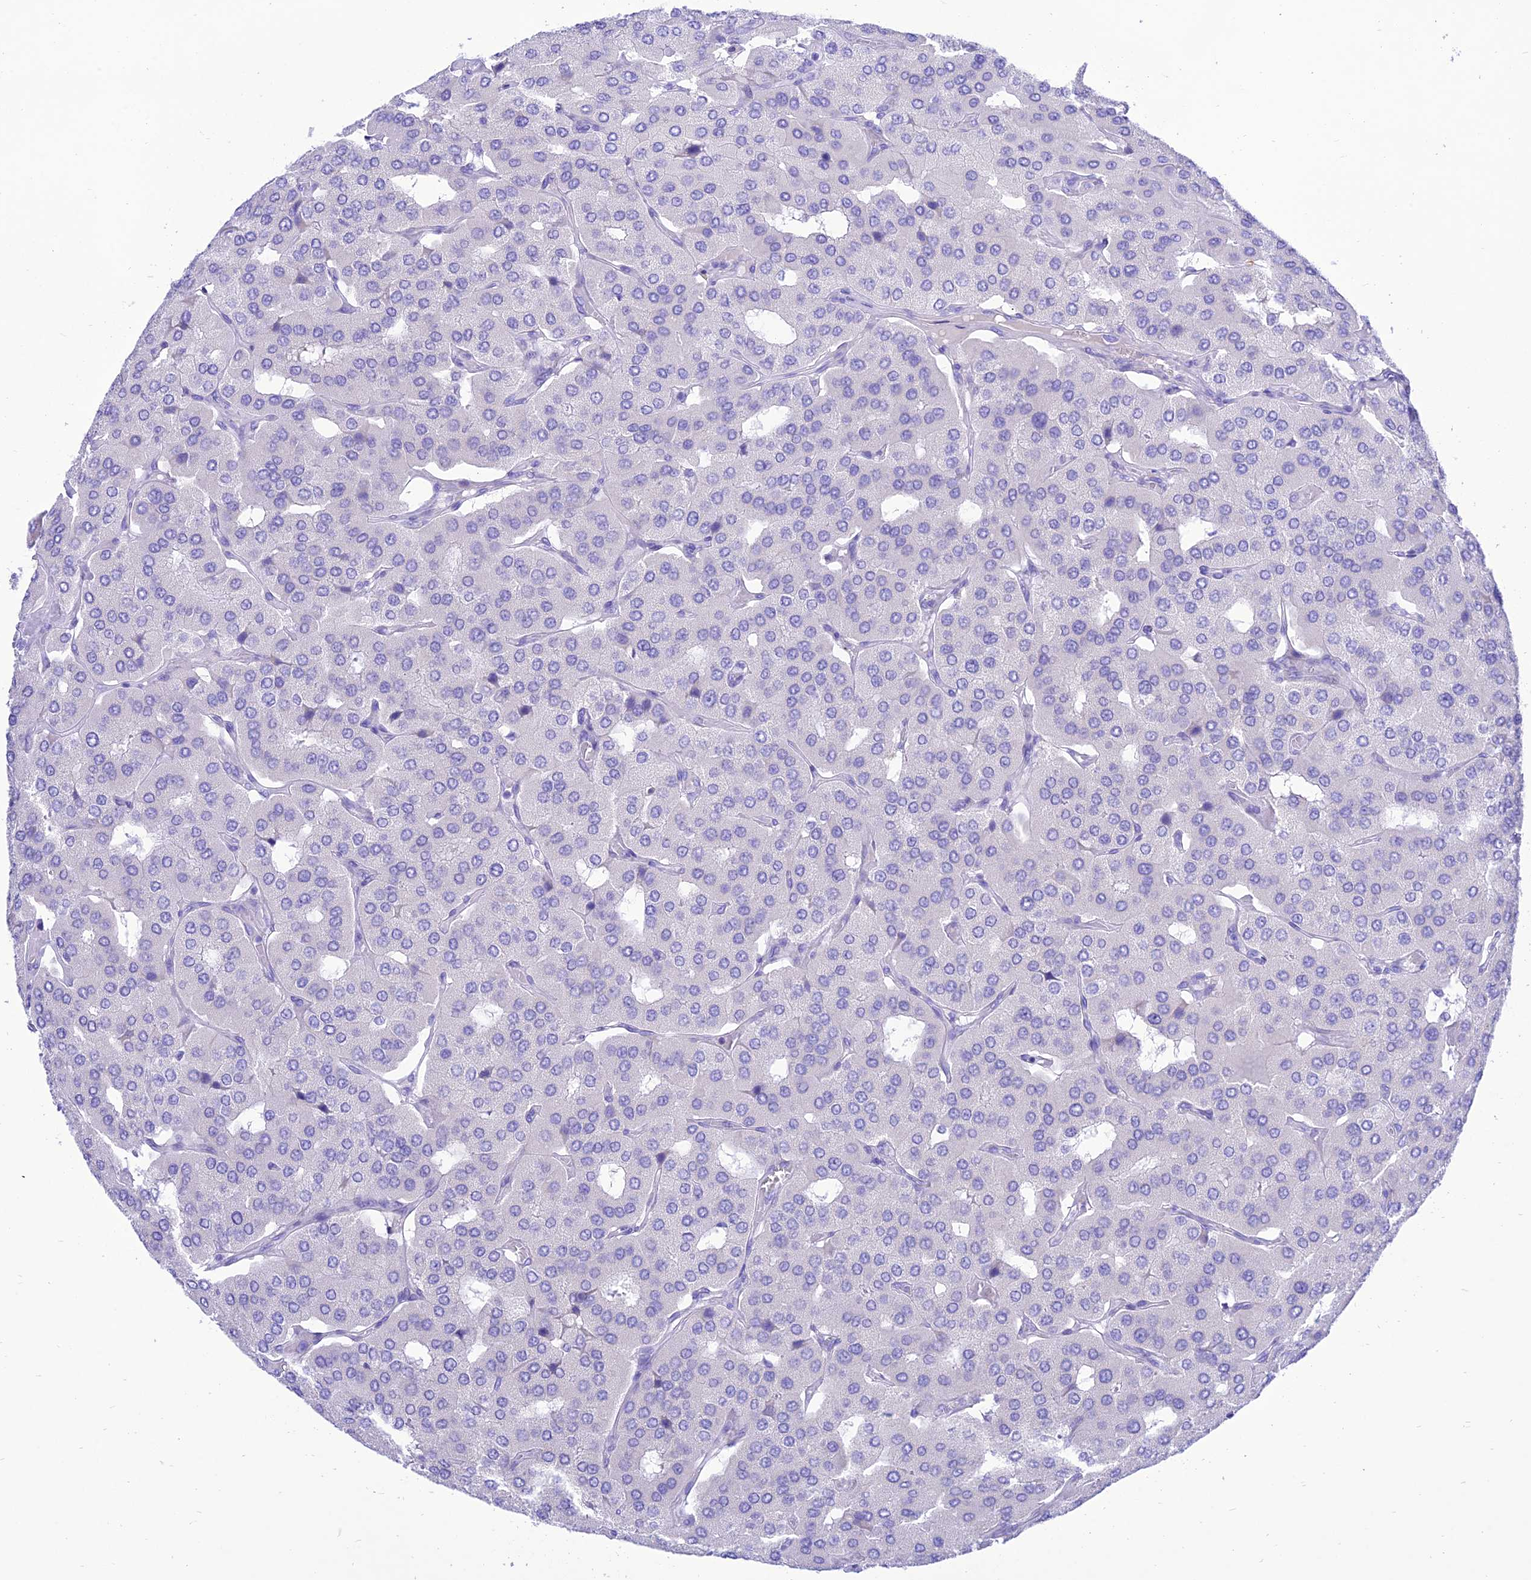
{"staining": {"intensity": "negative", "quantity": "none", "location": "none"}, "tissue": "parathyroid gland", "cell_type": "Glandular cells", "image_type": "normal", "snomed": [{"axis": "morphology", "description": "Normal tissue, NOS"}, {"axis": "morphology", "description": "Adenoma, NOS"}, {"axis": "topography", "description": "Parathyroid gland"}], "caption": "High magnification brightfield microscopy of benign parathyroid gland stained with DAB (3,3'-diaminobenzidine) (brown) and counterstained with hematoxylin (blue): glandular cells show no significant positivity.", "gene": "PRNP", "patient": {"sex": "female", "age": 86}}